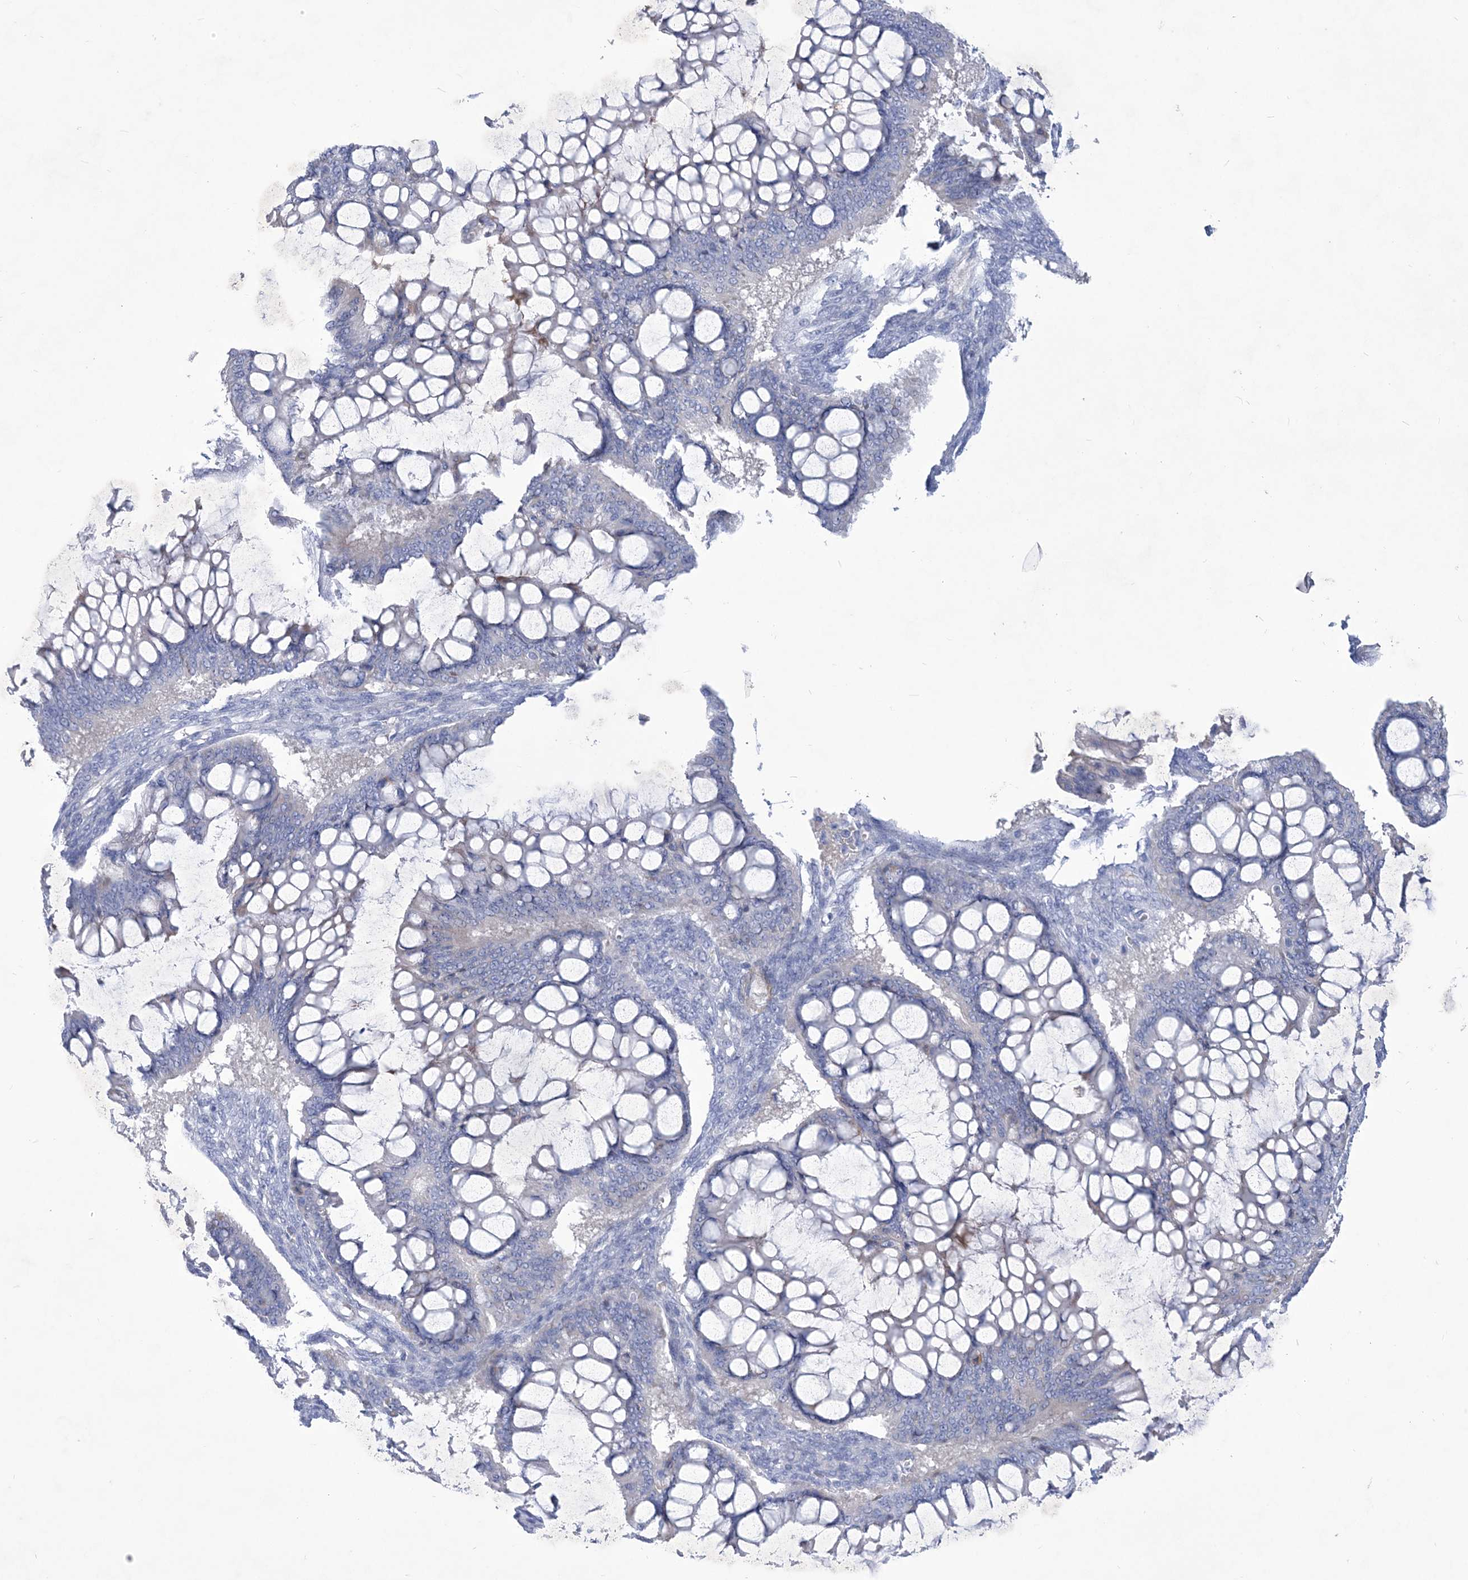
{"staining": {"intensity": "negative", "quantity": "none", "location": "none"}, "tissue": "ovarian cancer", "cell_type": "Tumor cells", "image_type": "cancer", "snomed": [{"axis": "morphology", "description": "Cystadenocarcinoma, mucinous, NOS"}, {"axis": "topography", "description": "Ovary"}], "caption": "Ovarian mucinous cystadenocarcinoma stained for a protein using immunohistochemistry displays no expression tumor cells.", "gene": "WDR74", "patient": {"sex": "female", "age": 73}}